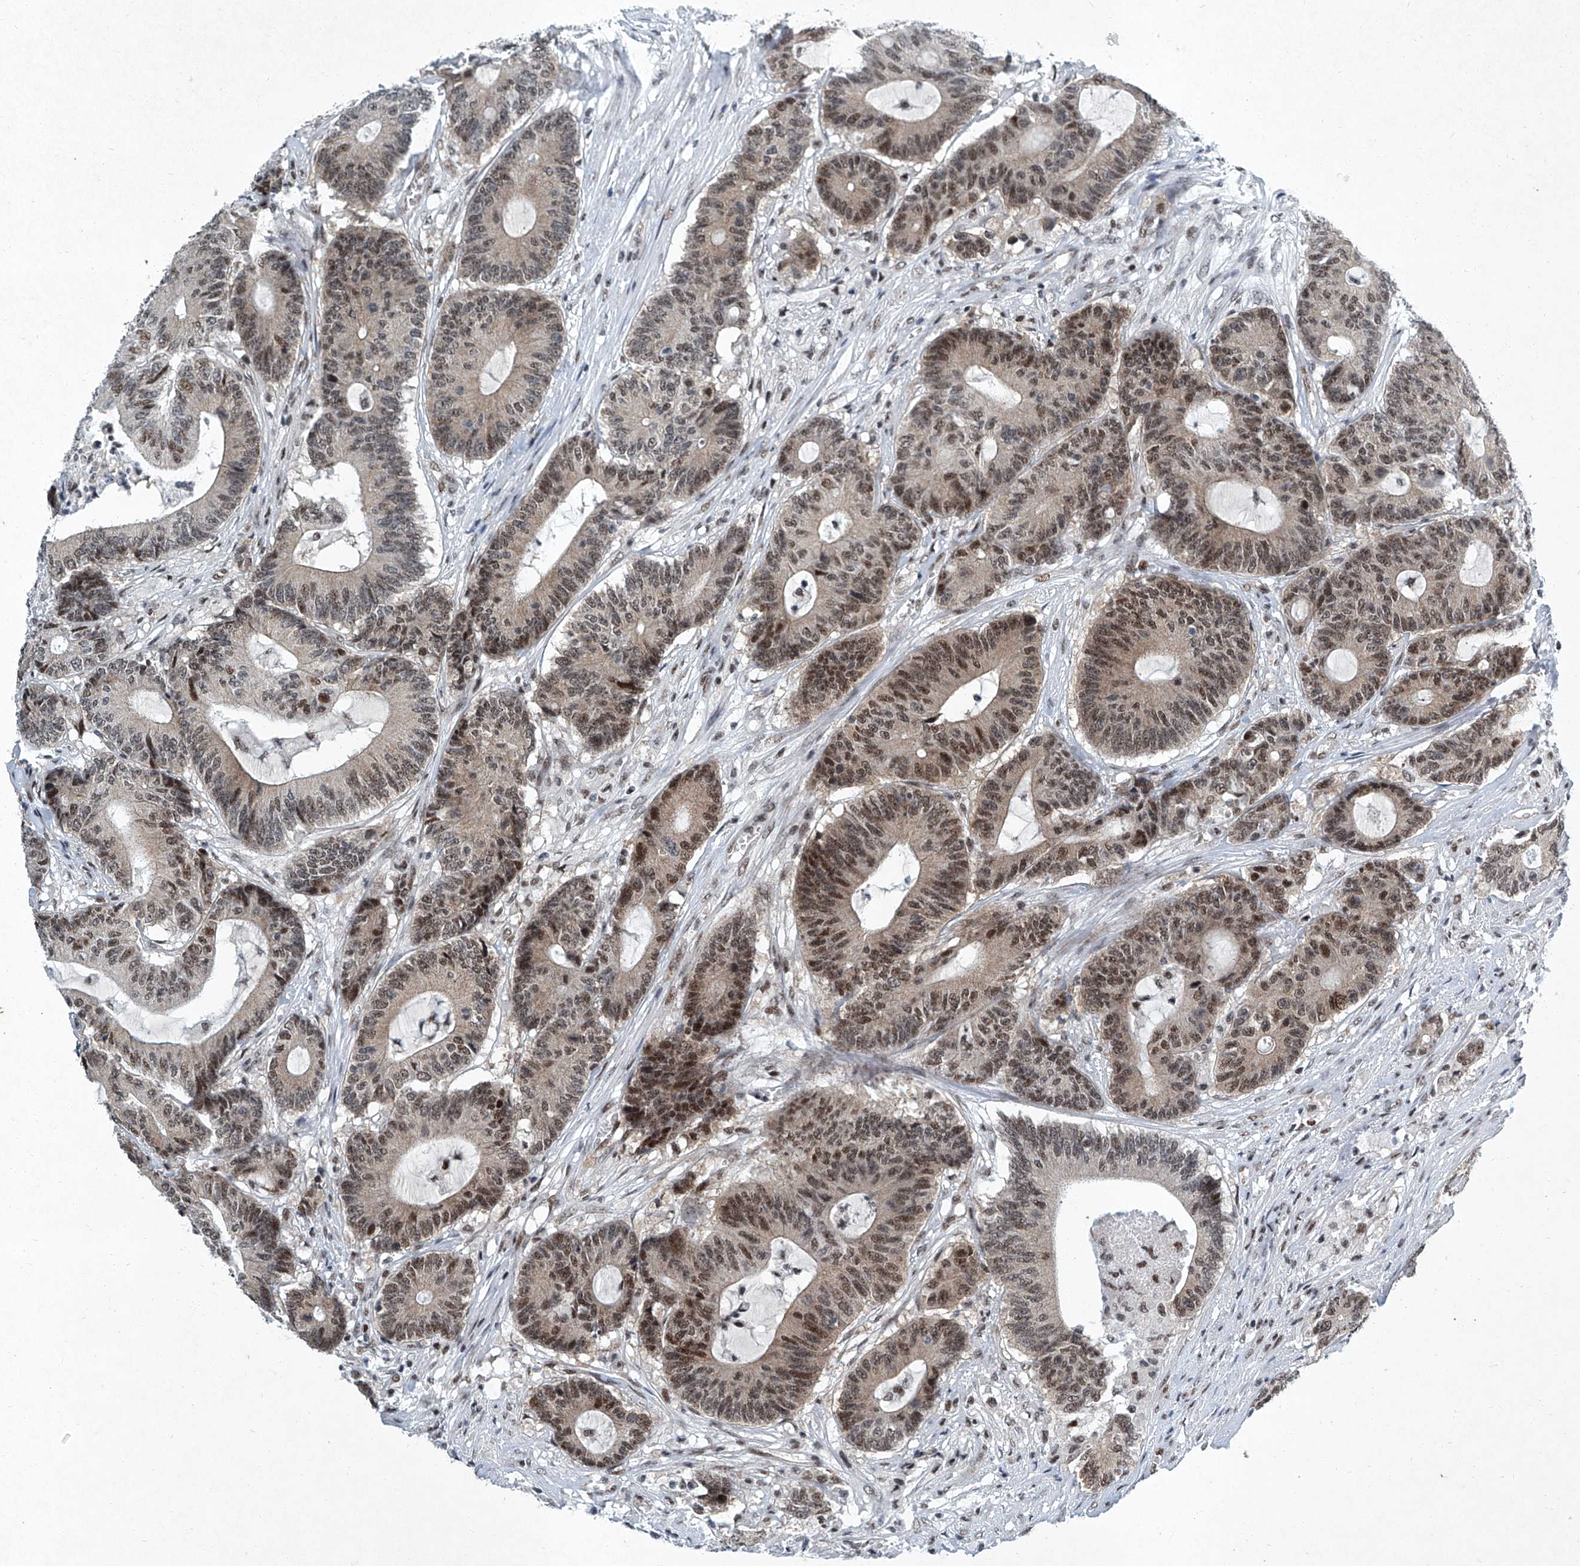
{"staining": {"intensity": "moderate", "quantity": ">75%", "location": "nuclear"}, "tissue": "colorectal cancer", "cell_type": "Tumor cells", "image_type": "cancer", "snomed": [{"axis": "morphology", "description": "Adenocarcinoma, NOS"}, {"axis": "topography", "description": "Colon"}], "caption": "IHC of colorectal cancer (adenocarcinoma) exhibits medium levels of moderate nuclear staining in approximately >75% of tumor cells.", "gene": "TFDP1", "patient": {"sex": "female", "age": 84}}